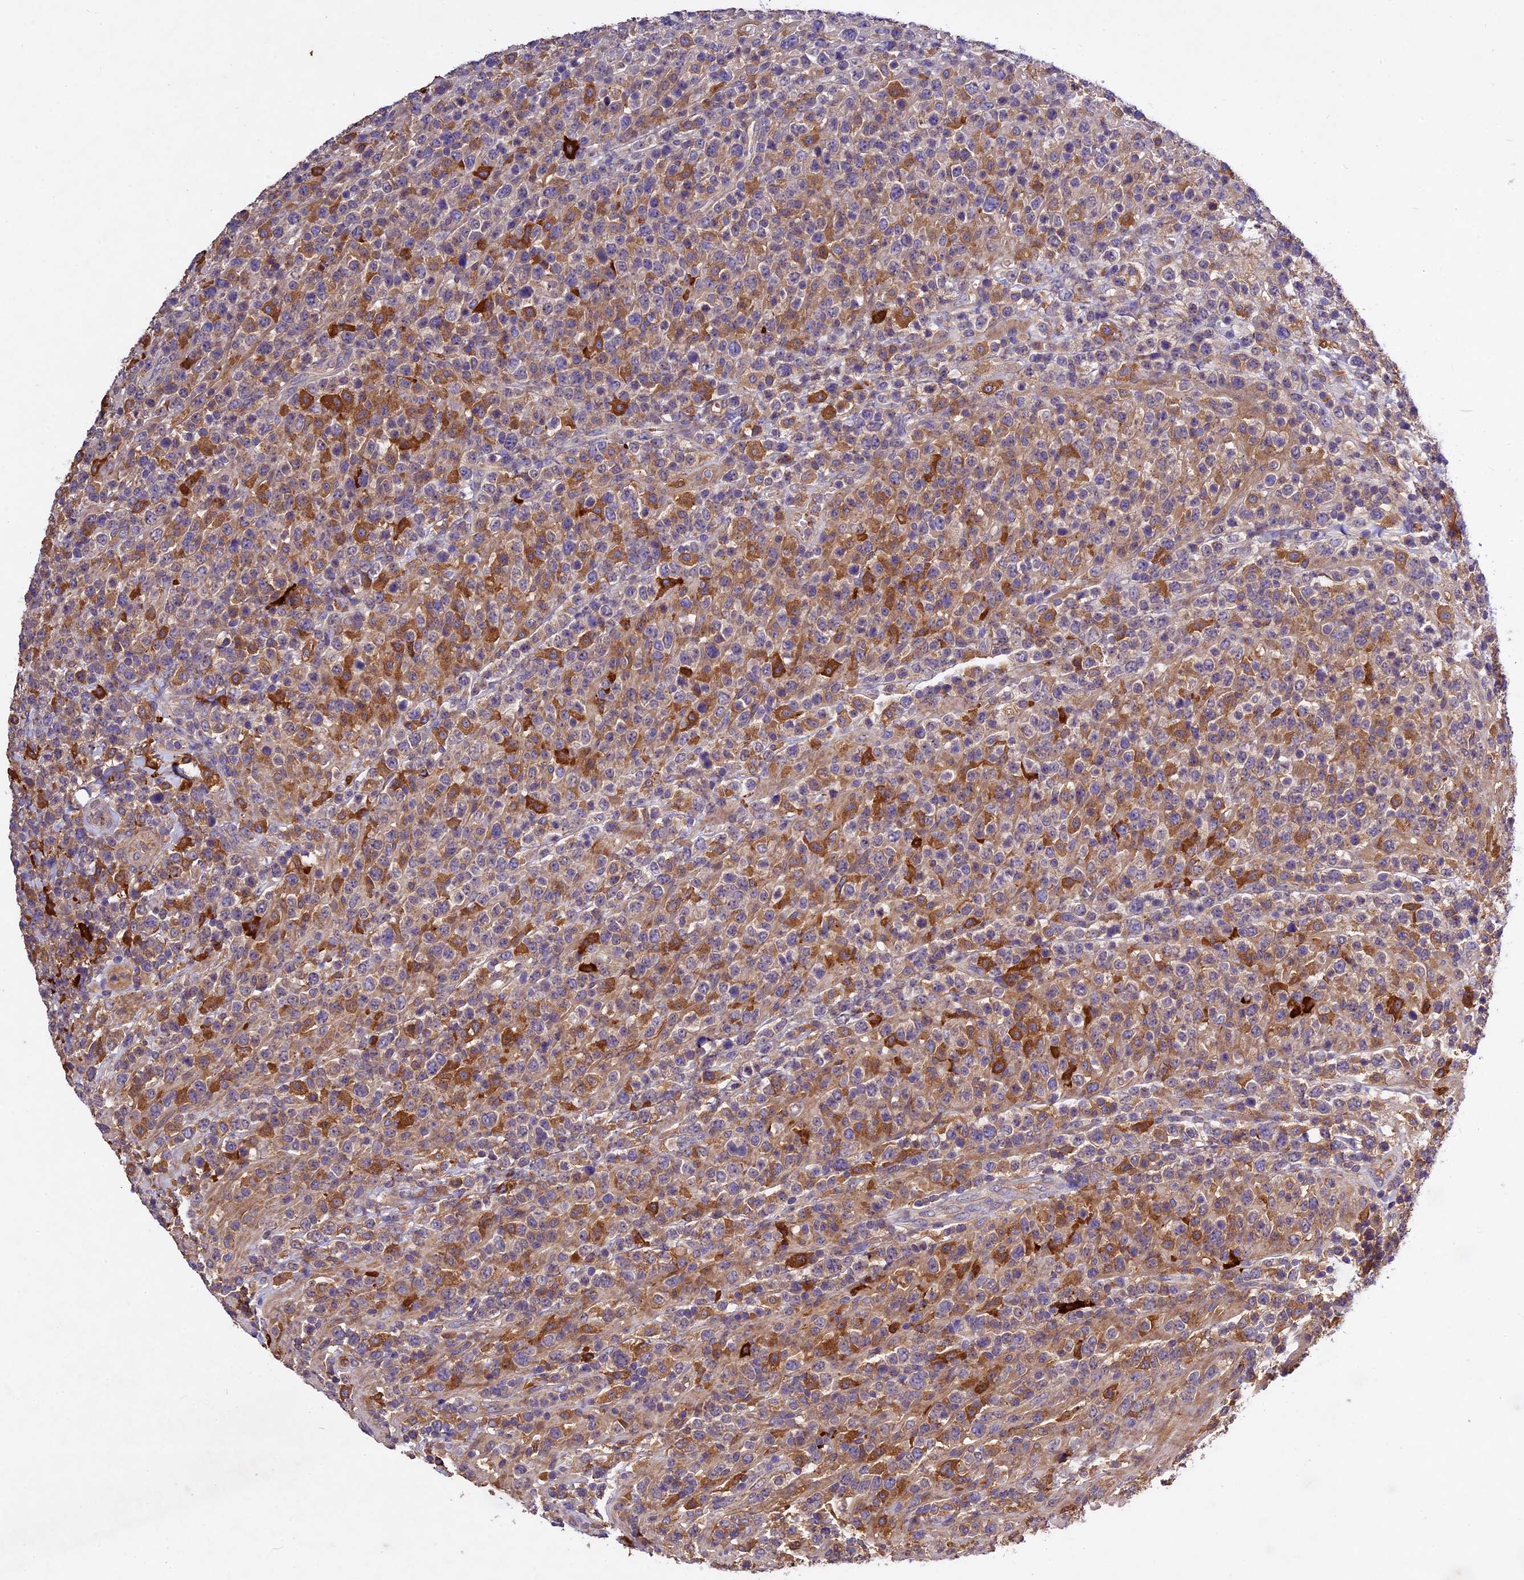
{"staining": {"intensity": "moderate", "quantity": "25%-75%", "location": "cytoplasmic/membranous"}, "tissue": "lymphoma", "cell_type": "Tumor cells", "image_type": "cancer", "snomed": [{"axis": "morphology", "description": "Malignant lymphoma, non-Hodgkin's type, High grade"}, {"axis": "topography", "description": "Colon"}], "caption": "Human lymphoma stained with a protein marker exhibits moderate staining in tumor cells.", "gene": "CILP2", "patient": {"sex": "female", "age": 53}}